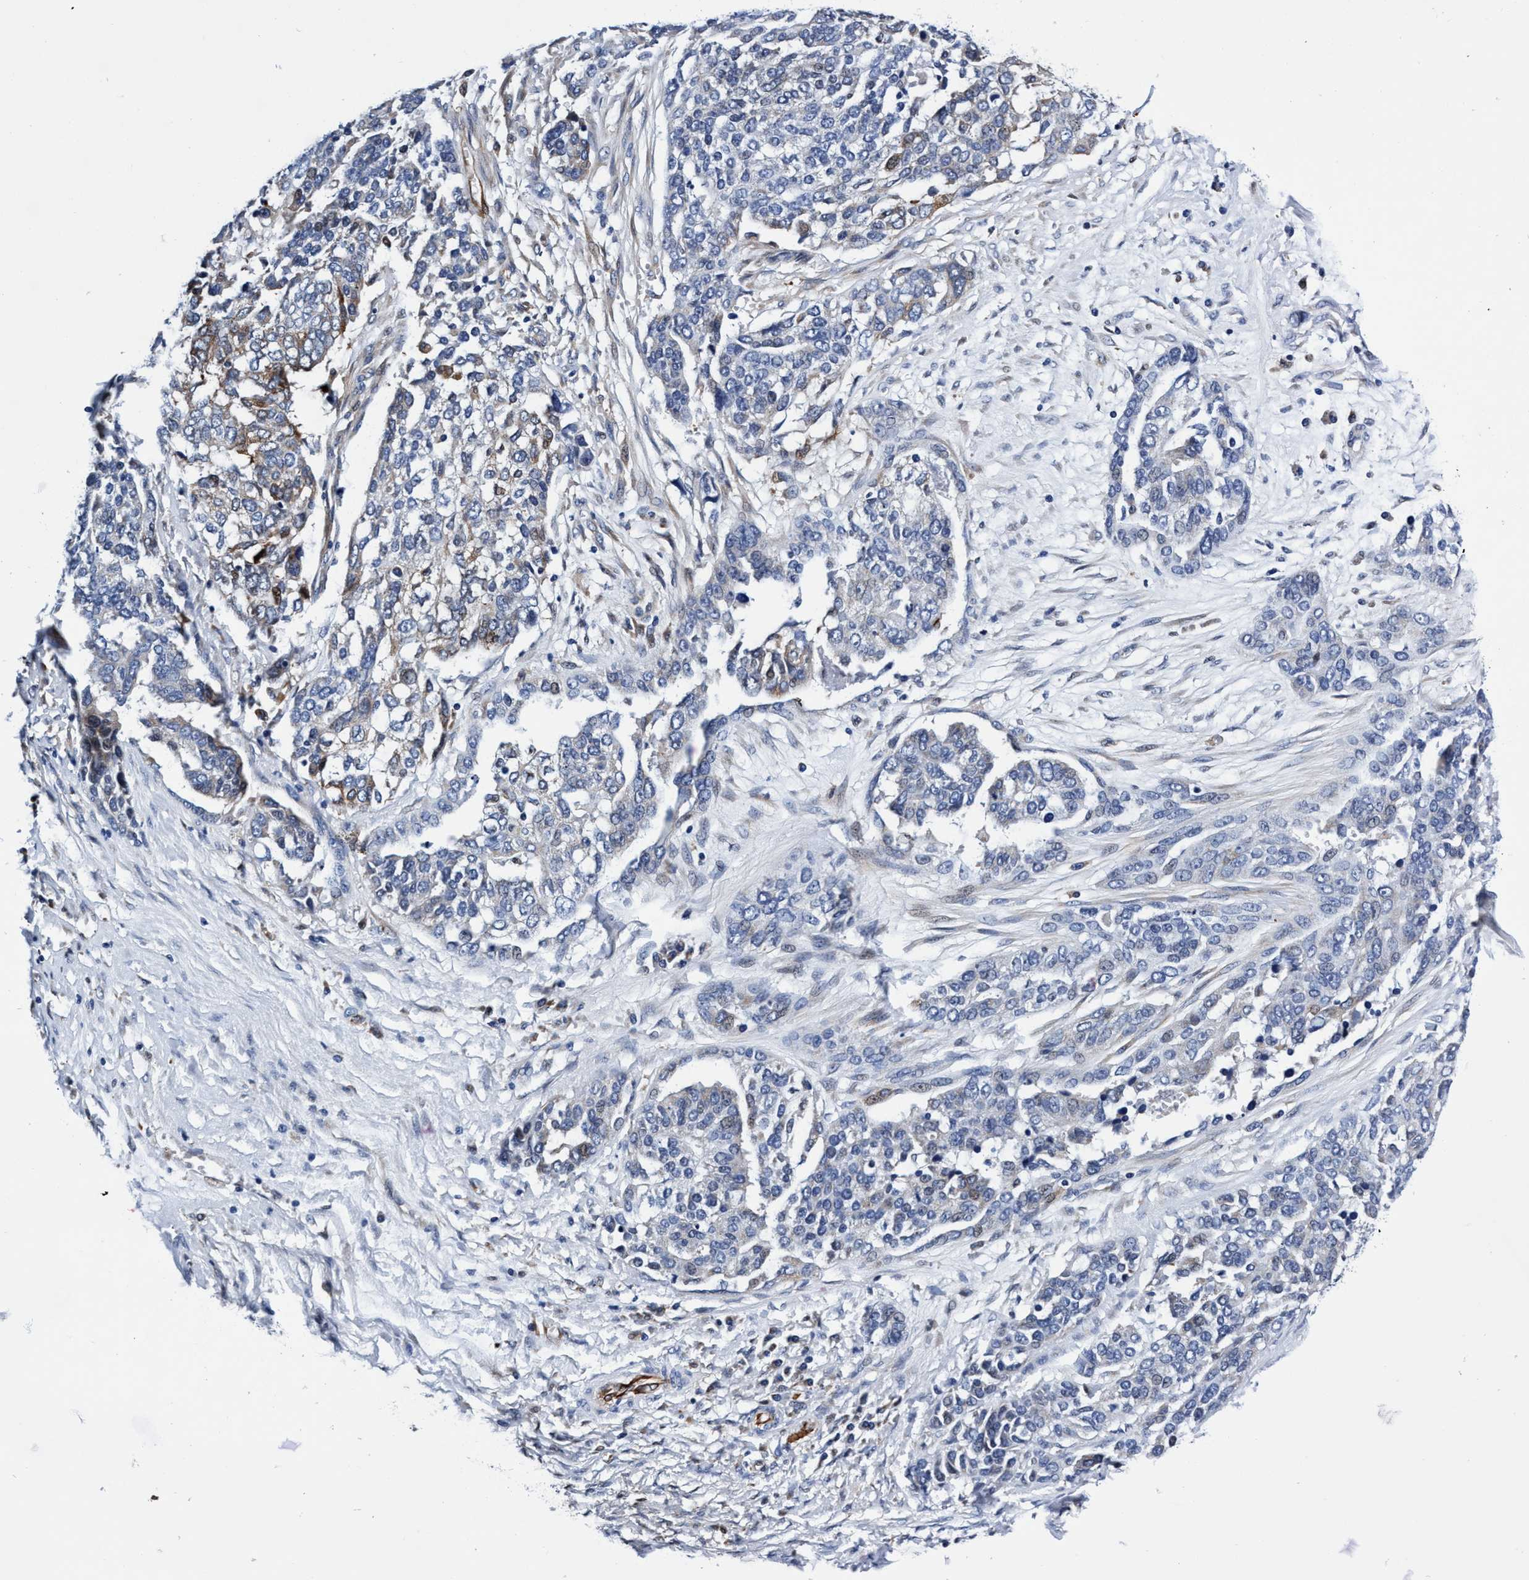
{"staining": {"intensity": "weak", "quantity": "<25%", "location": "cytoplasmic/membranous"}, "tissue": "ovarian cancer", "cell_type": "Tumor cells", "image_type": "cancer", "snomed": [{"axis": "morphology", "description": "Cystadenocarcinoma, serous, NOS"}, {"axis": "topography", "description": "Ovary"}], "caption": "Serous cystadenocarcinoma (ovarian) was stained to show a protein in brown. There is no significant staining in tumor cells.", "gene": "UBALD2", "patient": {"sex": "female", "age": 44}}